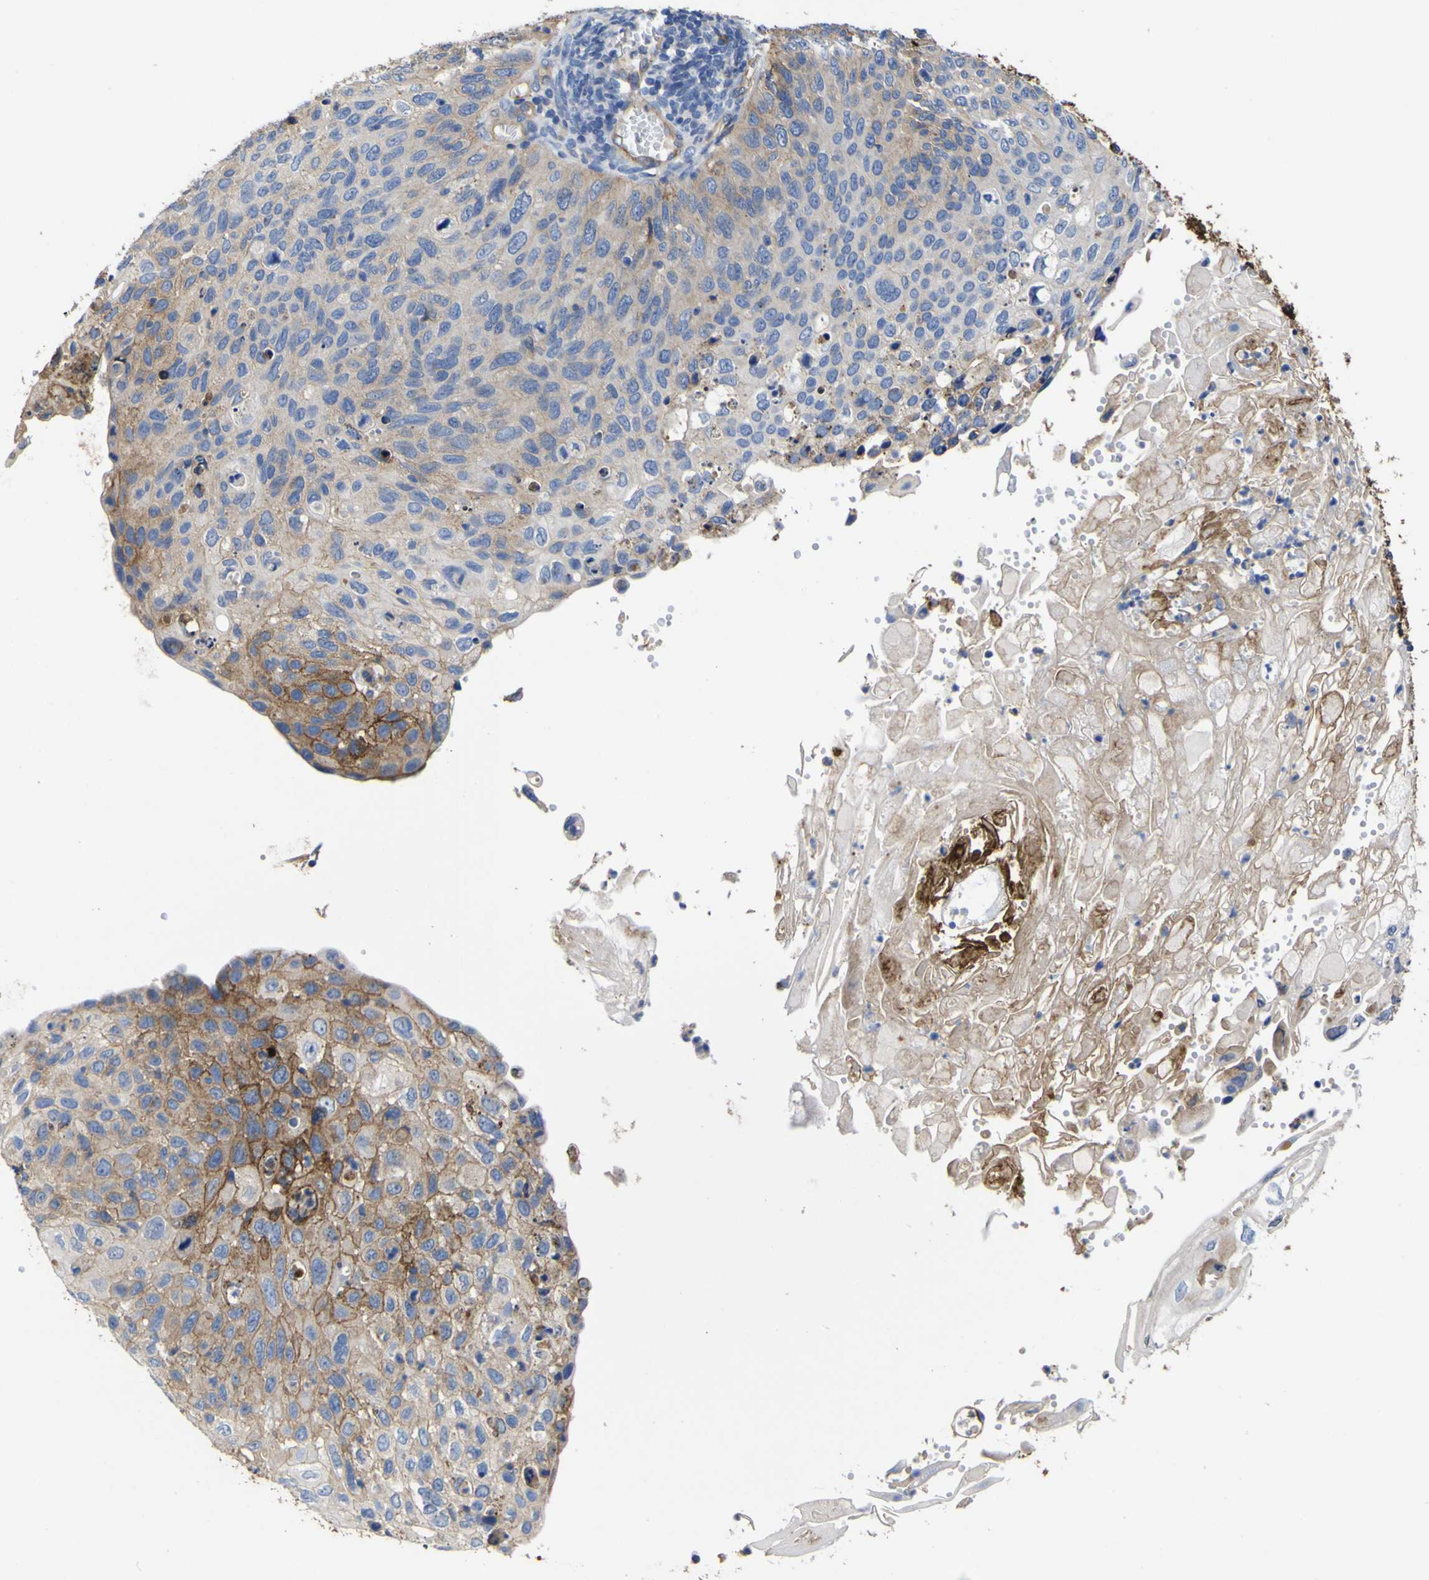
{"staining": {"intensity": "negative", "quantity": "none", "location": "none"}, "tissue": "cervical cancer", "cell_type": "Tumor cells", "image_type": "cancer", "snomed": [{"axis": "morphology", "description": "Squamous cell carcinoma, NOS"}, {"axis": "topography", "description": "Cervix"}], "caption": "IHC photomicrograph of neoplastic tissue: human cervical cancer stained with DAB reveals no significant protein staining in tumor cells. The staining is performed using DAB (3,3'-diaminobenzidine) brown chromogen with nuclei counter-stained in using hematoxylin.", "gene": "CD151", "patient": {"sex": "female", "age": 70}}